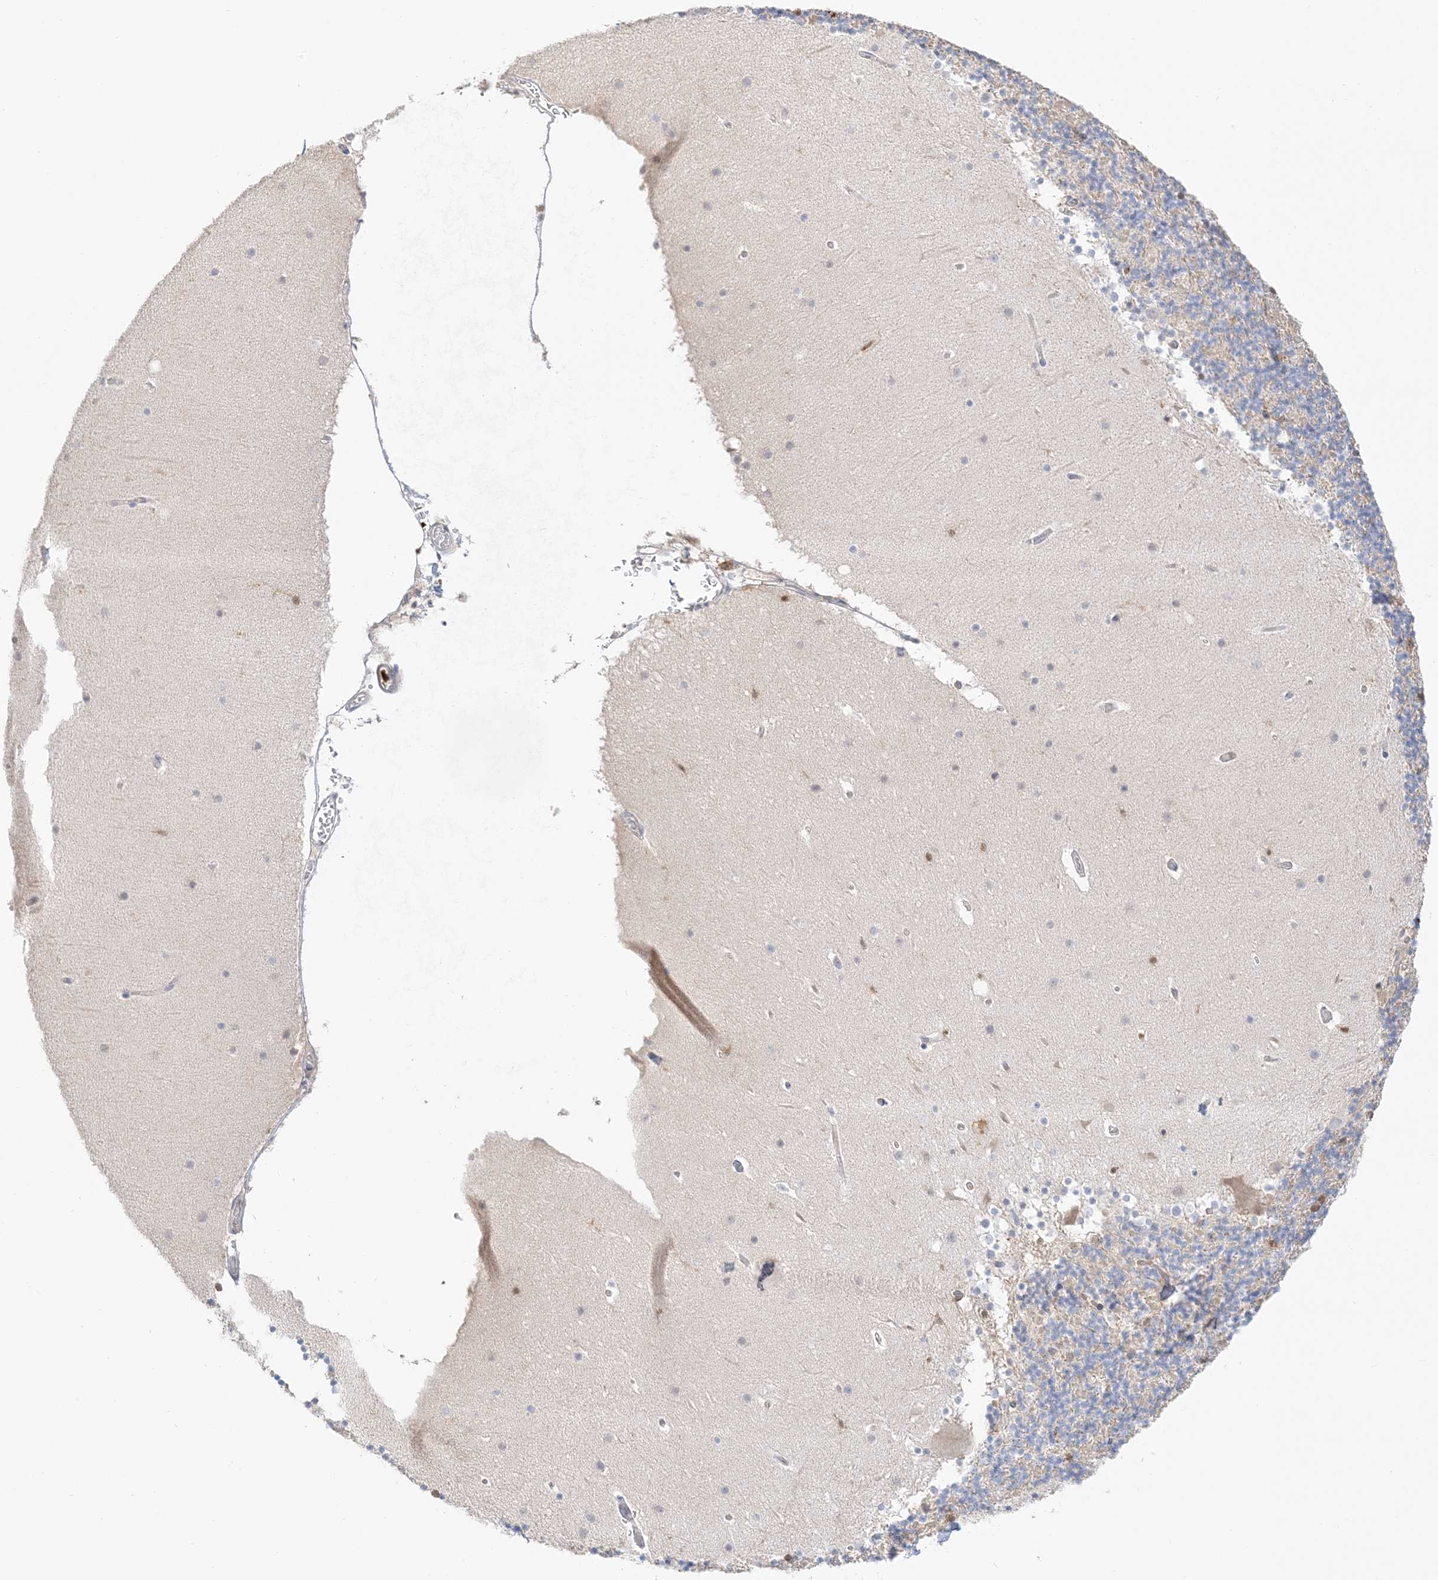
{"staining": {"intensity": "weak", "quantity": "<25%", "location": "nuclear"}, "tissue": "cerebellum", "cell_type": "Cells in granular layer", "image_type": "normal", "snomed": [{"axis": "morphology", "description": "Normal tissue, NOS"}, {"axis": "topography", "description": "Cerebellum"}], "caption": "The immunohistochemistry micrograph has no significant expression in cells in granular layer of cerebellum.", "gene": "GCA", "patient": {"sex": "male", "age": 57}}